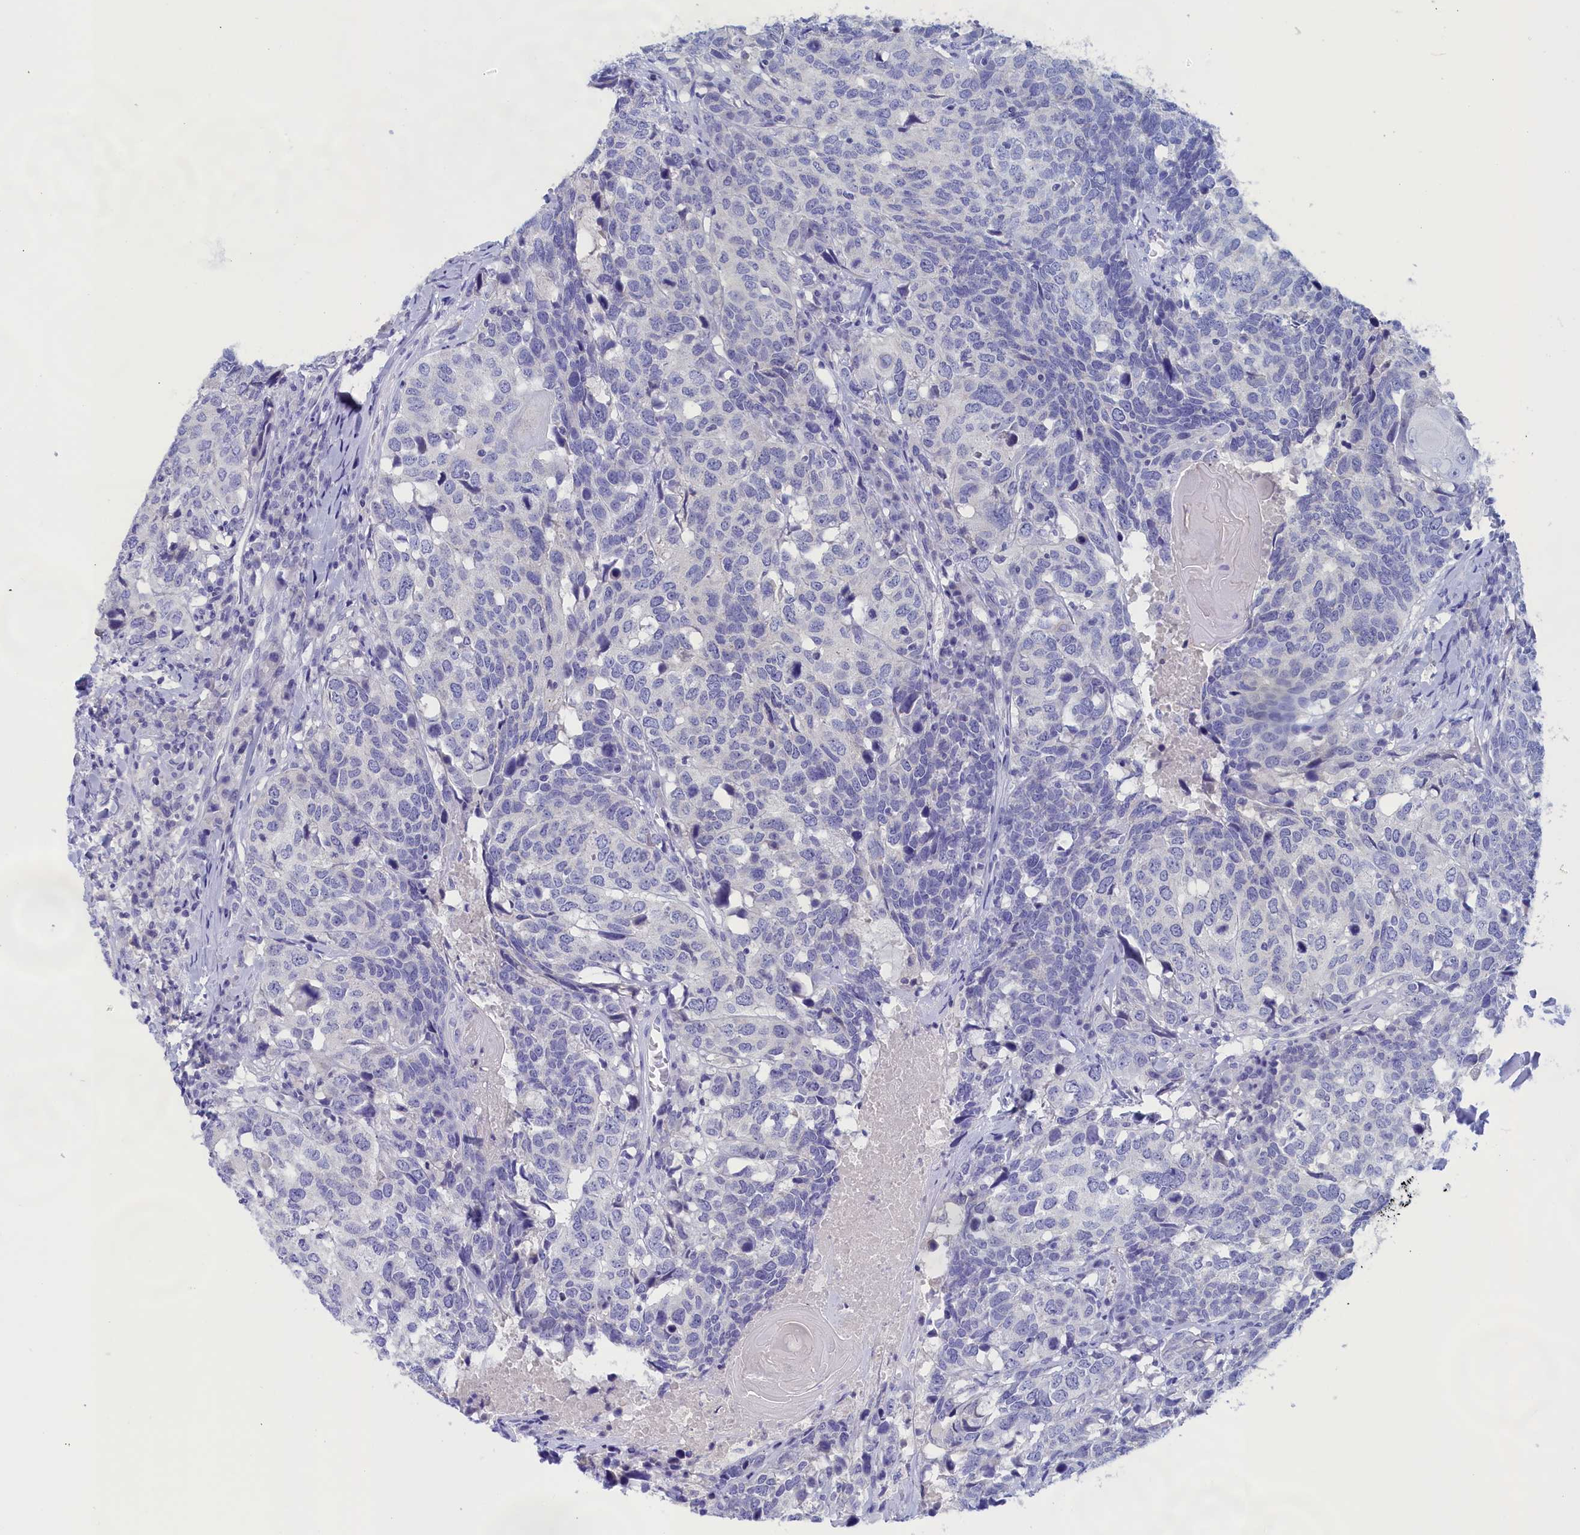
{"staining": {"intensity": "negative", "quantity": "none", "location": "none"}, "tissue": "head and neck cancer", "cell_type": "Tumor cells", "image_type": "cancer", "snomed": [{"axis": "morphology", "description": "Squamous cell carcinoma, NOS"}, {"axis": "topography", "description": "Head-Neck"}], "caption": "Immunohistochemistry of human squamous cell carcinoma (head and neck) demonstrates no positivity in tumor cells.", "gene": "ANKRD2", "patient": {"sex": "male", "age": 66}}